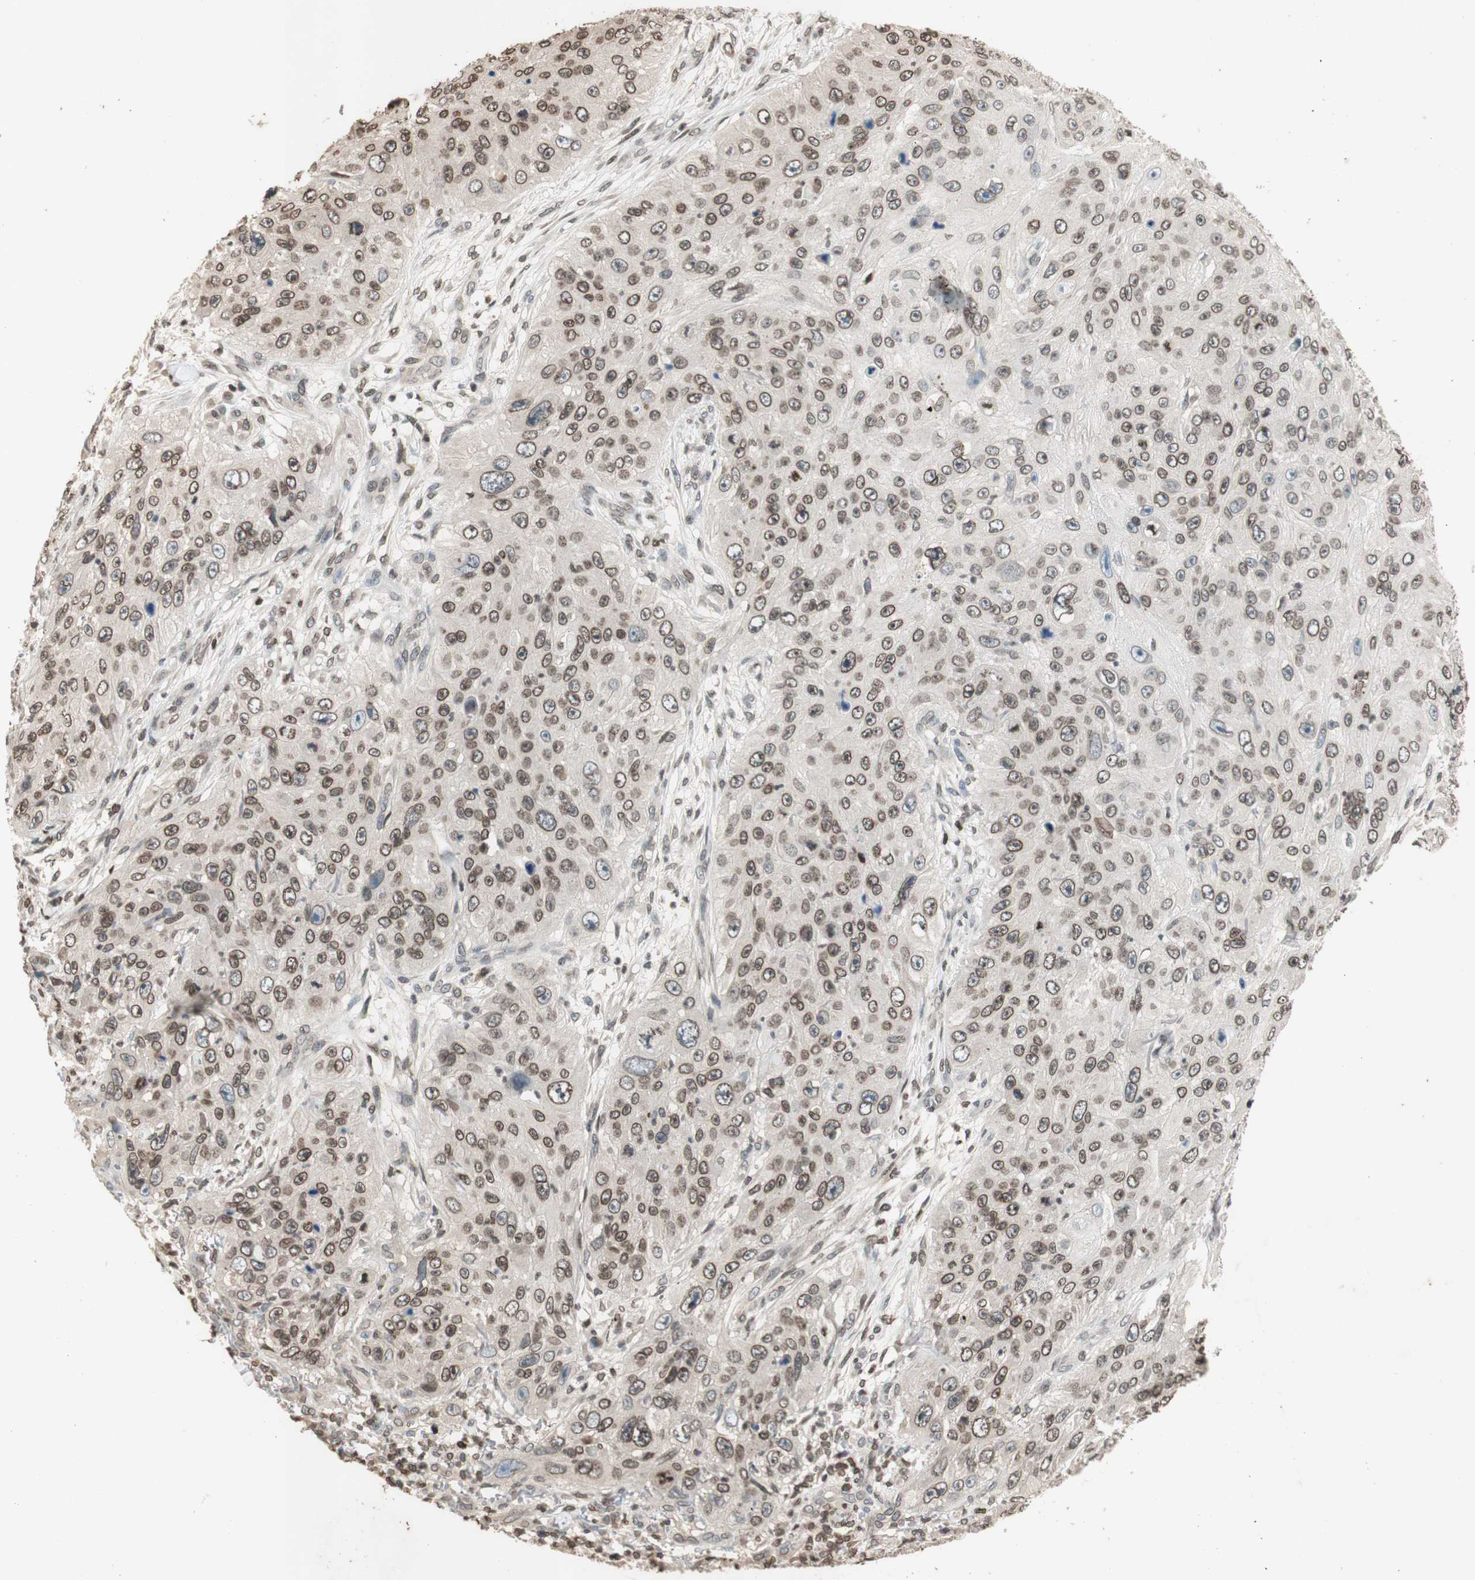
{"staining": {"intensity": "moderate", "quantity": ">75%", "location": "cytoplasmic/membranous,nuclear"}, "tissue": "skin cancer", "cell_type": "Tumor cells", "image_type": "cancer", "snomed": [{"axis": "morphology", "description": "Squamous cell carcinoma, NOS"}, {"axis": "topography", "description": "Skin"}], "caption": "A brown stain highlights moderate cytoplasmic/membranous and nuclear staining of a protein in human skin cancer (squamous cell carcinoma) tumor cells.", "gene": "TMPO", "patient": {"sex": "female", "age": 80}}